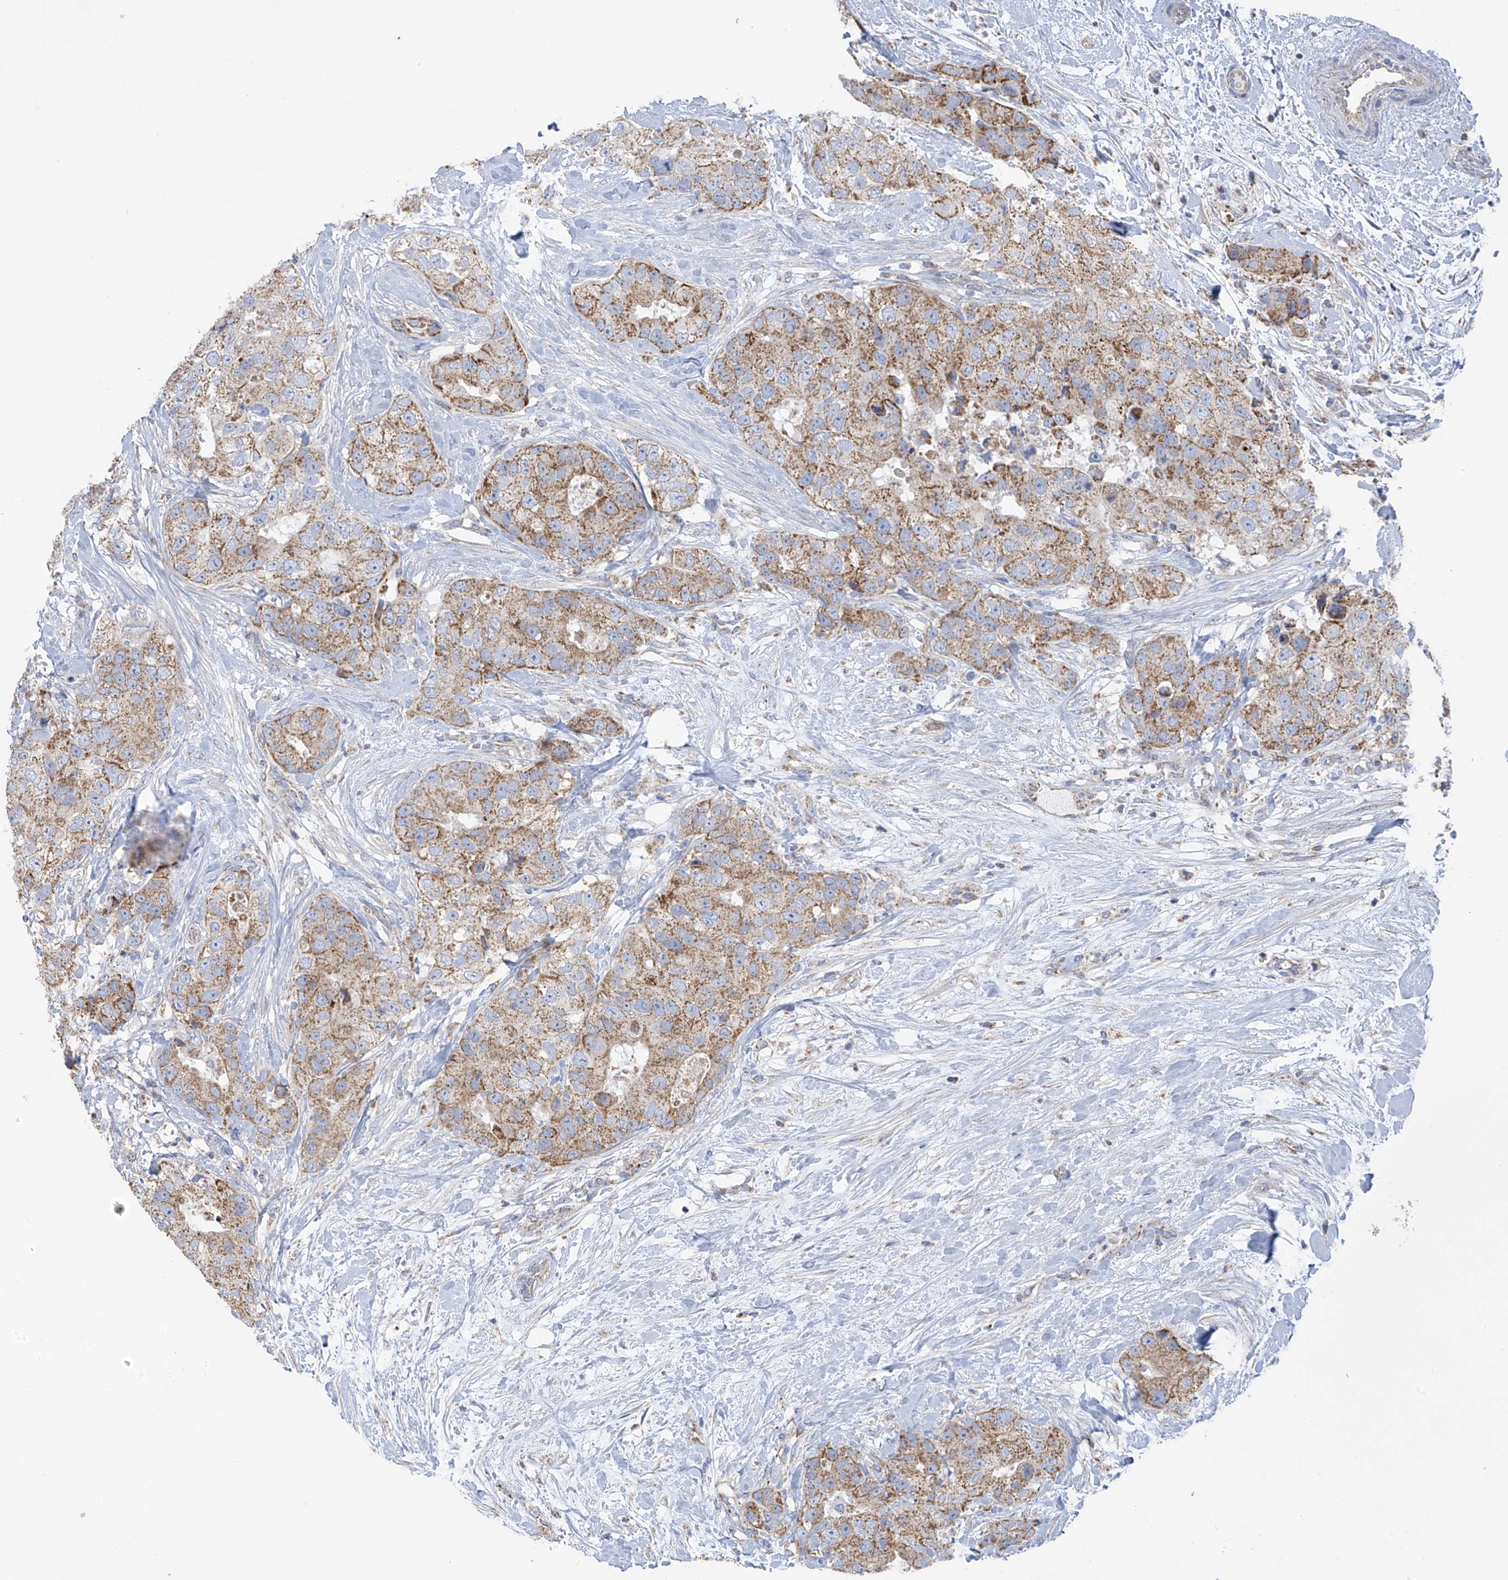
{"staining": {"intensity": "moderate", "quantity": ">75%", "location": "cytoplasmic/membranous"}, "tissue": "breast cancer", "cell_type": "Tumor cells", "image_type": "cancer", "snomed": [{"axis": "morphology", "description": "Duct carcinoma"}, {"axis": "topography", "description": "Breast"}], "caption": "Approximately >75% of tumor cells in human breast infiltrating ductal carcinoma reveal moderate cytoplasmic/membranous protein staining as visualized by brown immunohistochemical staining.", "gene": "PNPT1", "patient": {"sex": "female", "age": 62}}